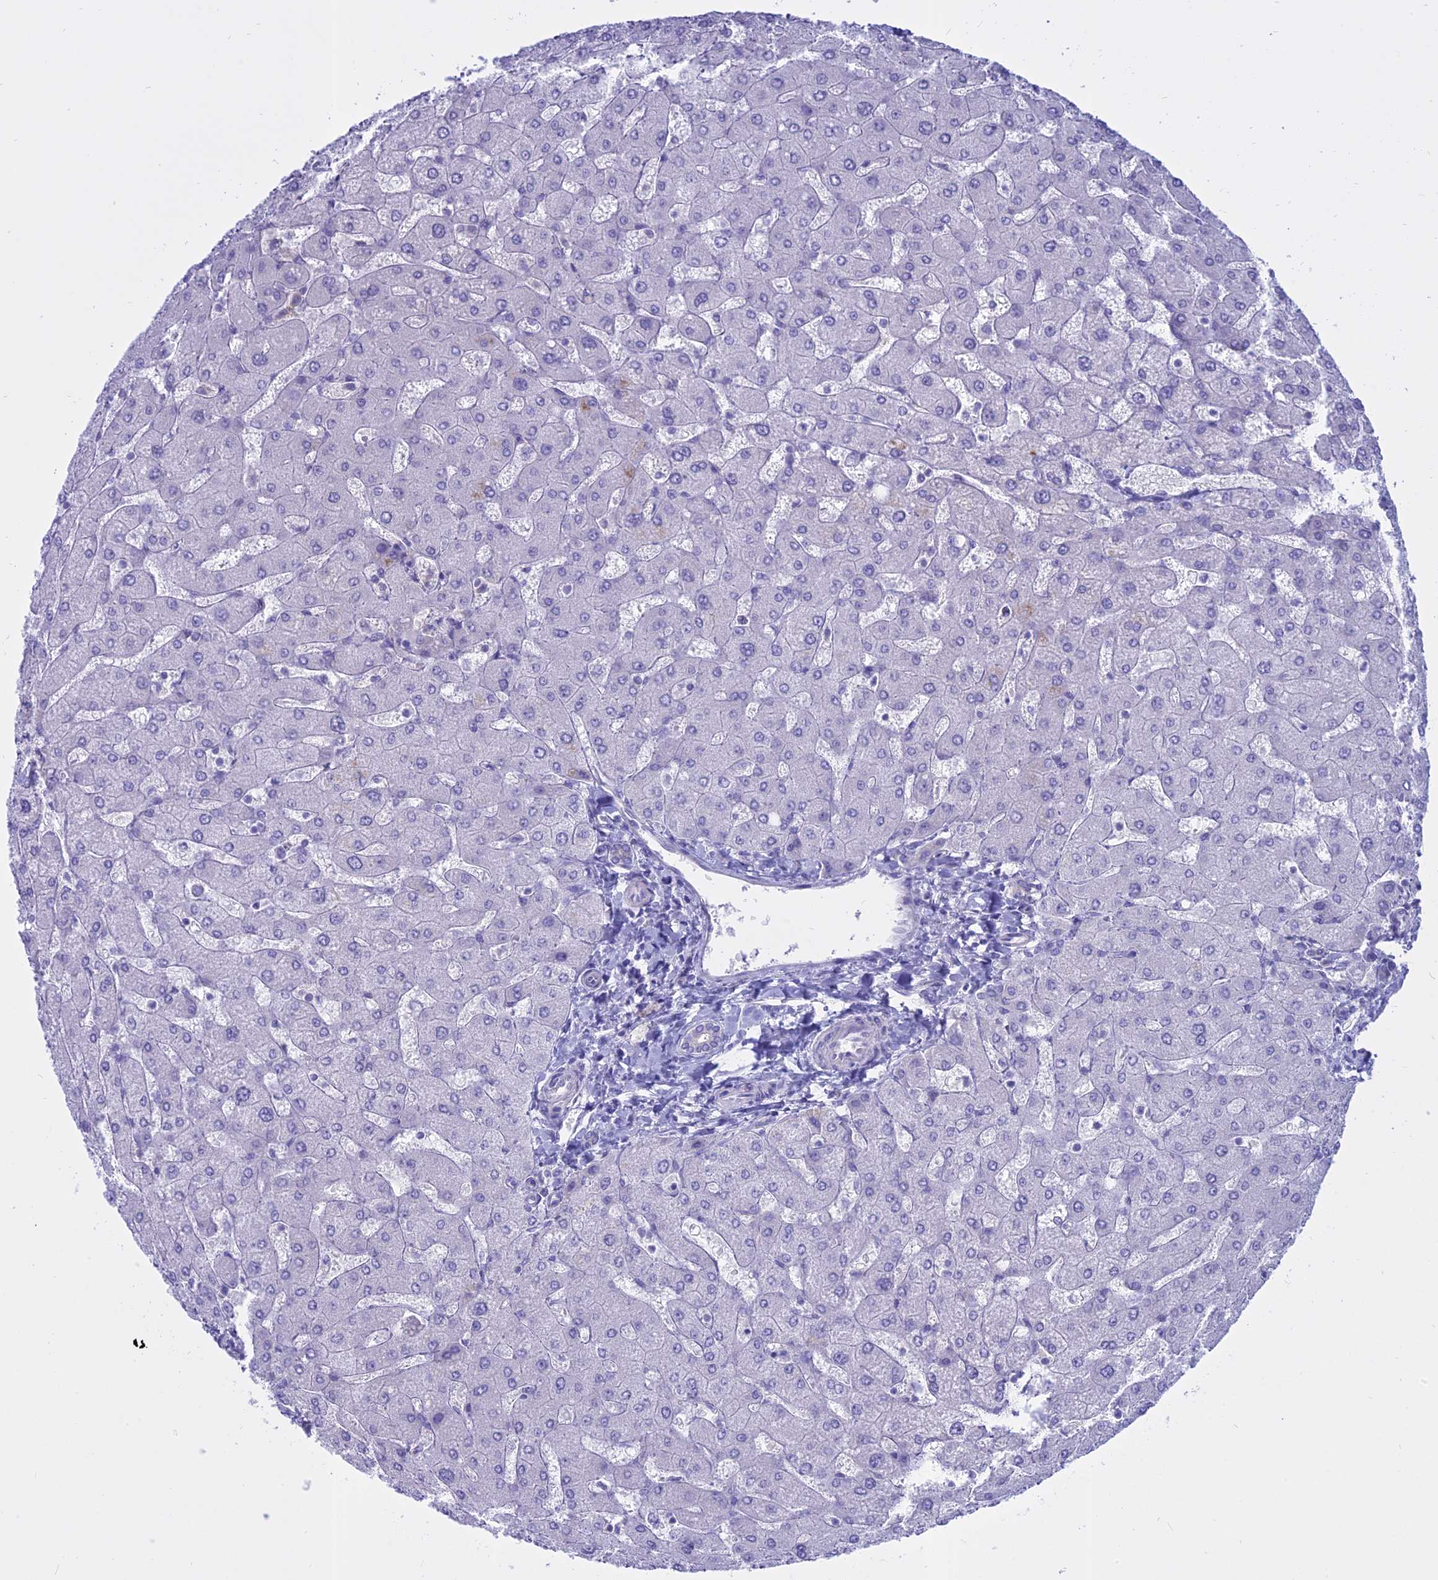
{"staining": {"intensity": "negative", "quantity": "none", "location": "none"}, "tissue": "liver", "cell_type": "Cholangiocytes", "image_type": "normal", "snomed": [{"axis": "morphology", "description": "Normal tissue, NOS"}, {"axis": "topography", "description": "Liver"}], "caption": "Photomicrograph shows no significant protein positivity in cholangiocytes of unremarkable liver.", "gene": "AHCYL1", "patient": {"sex": "male", "age": 55}}